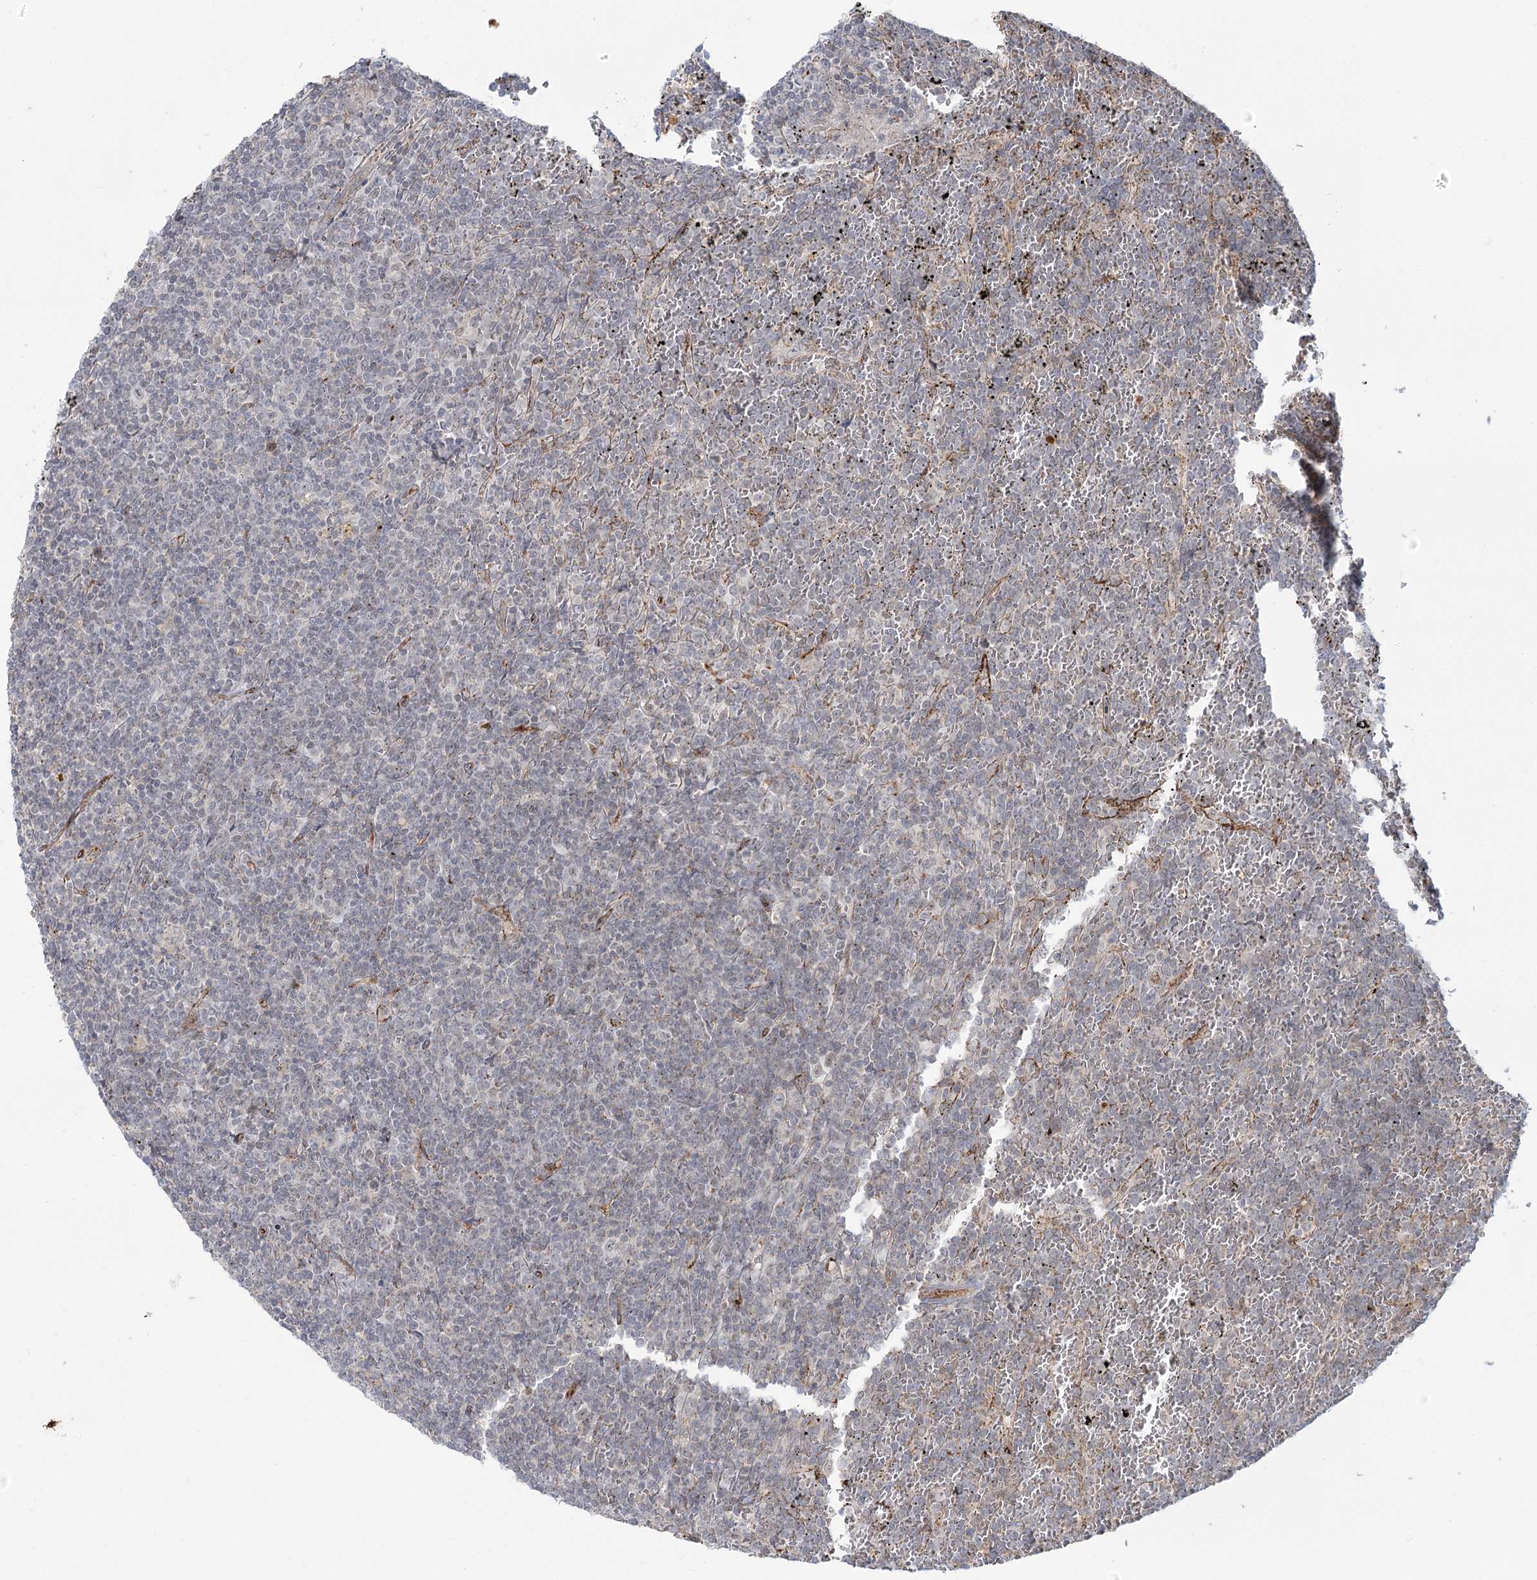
{"staining": {"intensity": "negative", "quantity": "none", "location": "none"}, "tissue": "lymphoma", "cell_type": "Tumor cells", "image_type": "cancer", "snomed": [{"axis": "morphology", "description": "Malignant lymphoma, non-Hodgkin's type, Low grade"}, {"axis": "topography", "description": "Spleen"}], "caption": "Human low-grade malignant lymphoma, non-Hodgkin's type stained for a protein using immunohistochemistry (IHC) displays no expression in tumor cells.", "gene": "KBTBD4", "patient": {"sex": "female", "age": 19}}